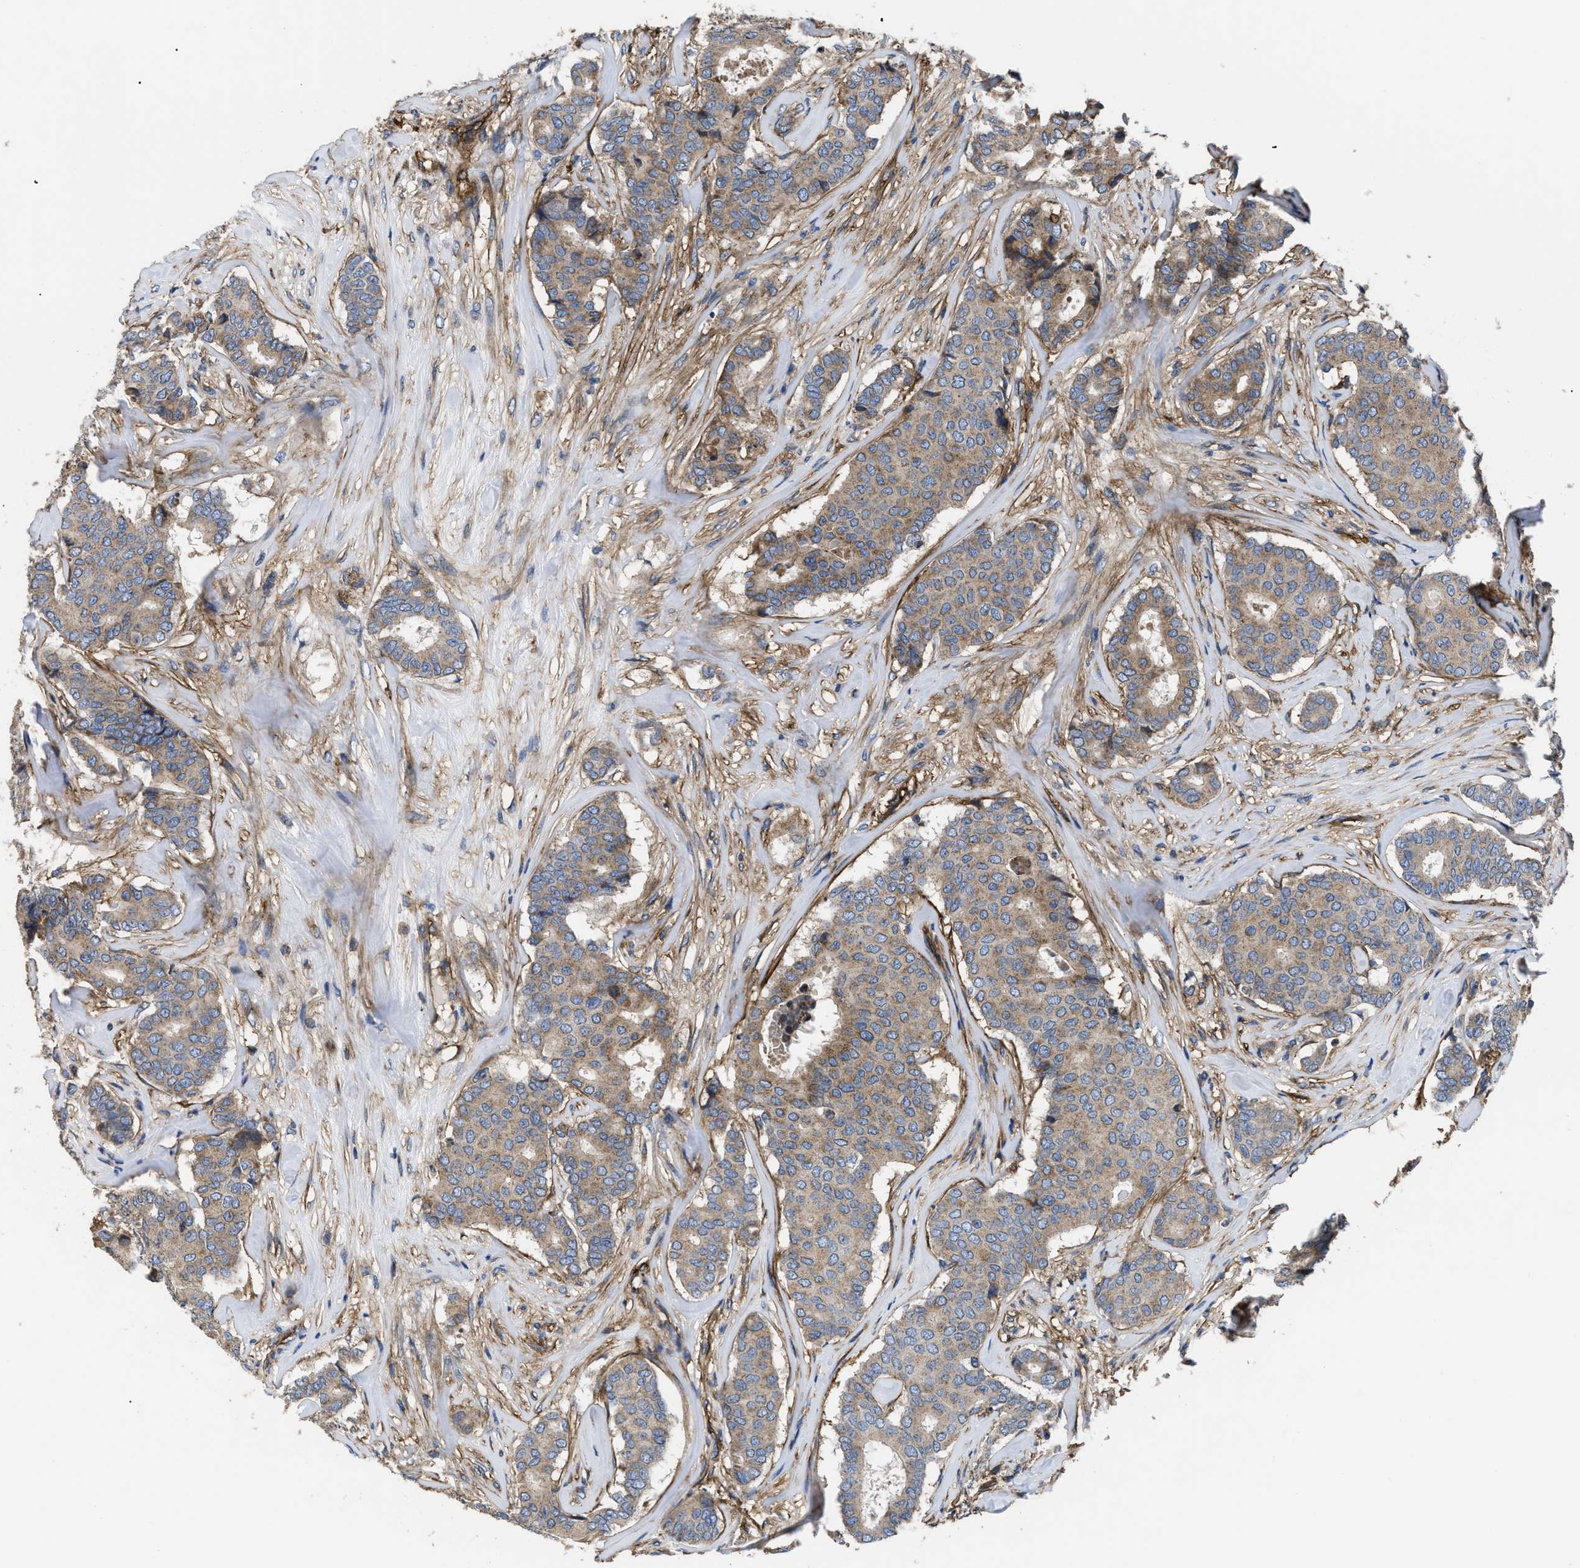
{"staining": {"intensity": "moderate", "quantity": ">75%", "location": "cytoplasmic/membranous"}, "tissue": "breast cancer", "cell_type": "Tumor cells", "image_type": "cancer", "snomed": [{"axis": "morphology", "description": "Duct carcinoma"}, {"axis": "topography", "description": "Breast"}], "caption": "Immunohistochemical staining of breast intraductal carcinoma exhibits medium levels of moderate cytoplasmic/membranous protein positivity in about >75% of tumor cells.", "gene": "NT5E", "patient": {"sex": "female", "age": 75}}